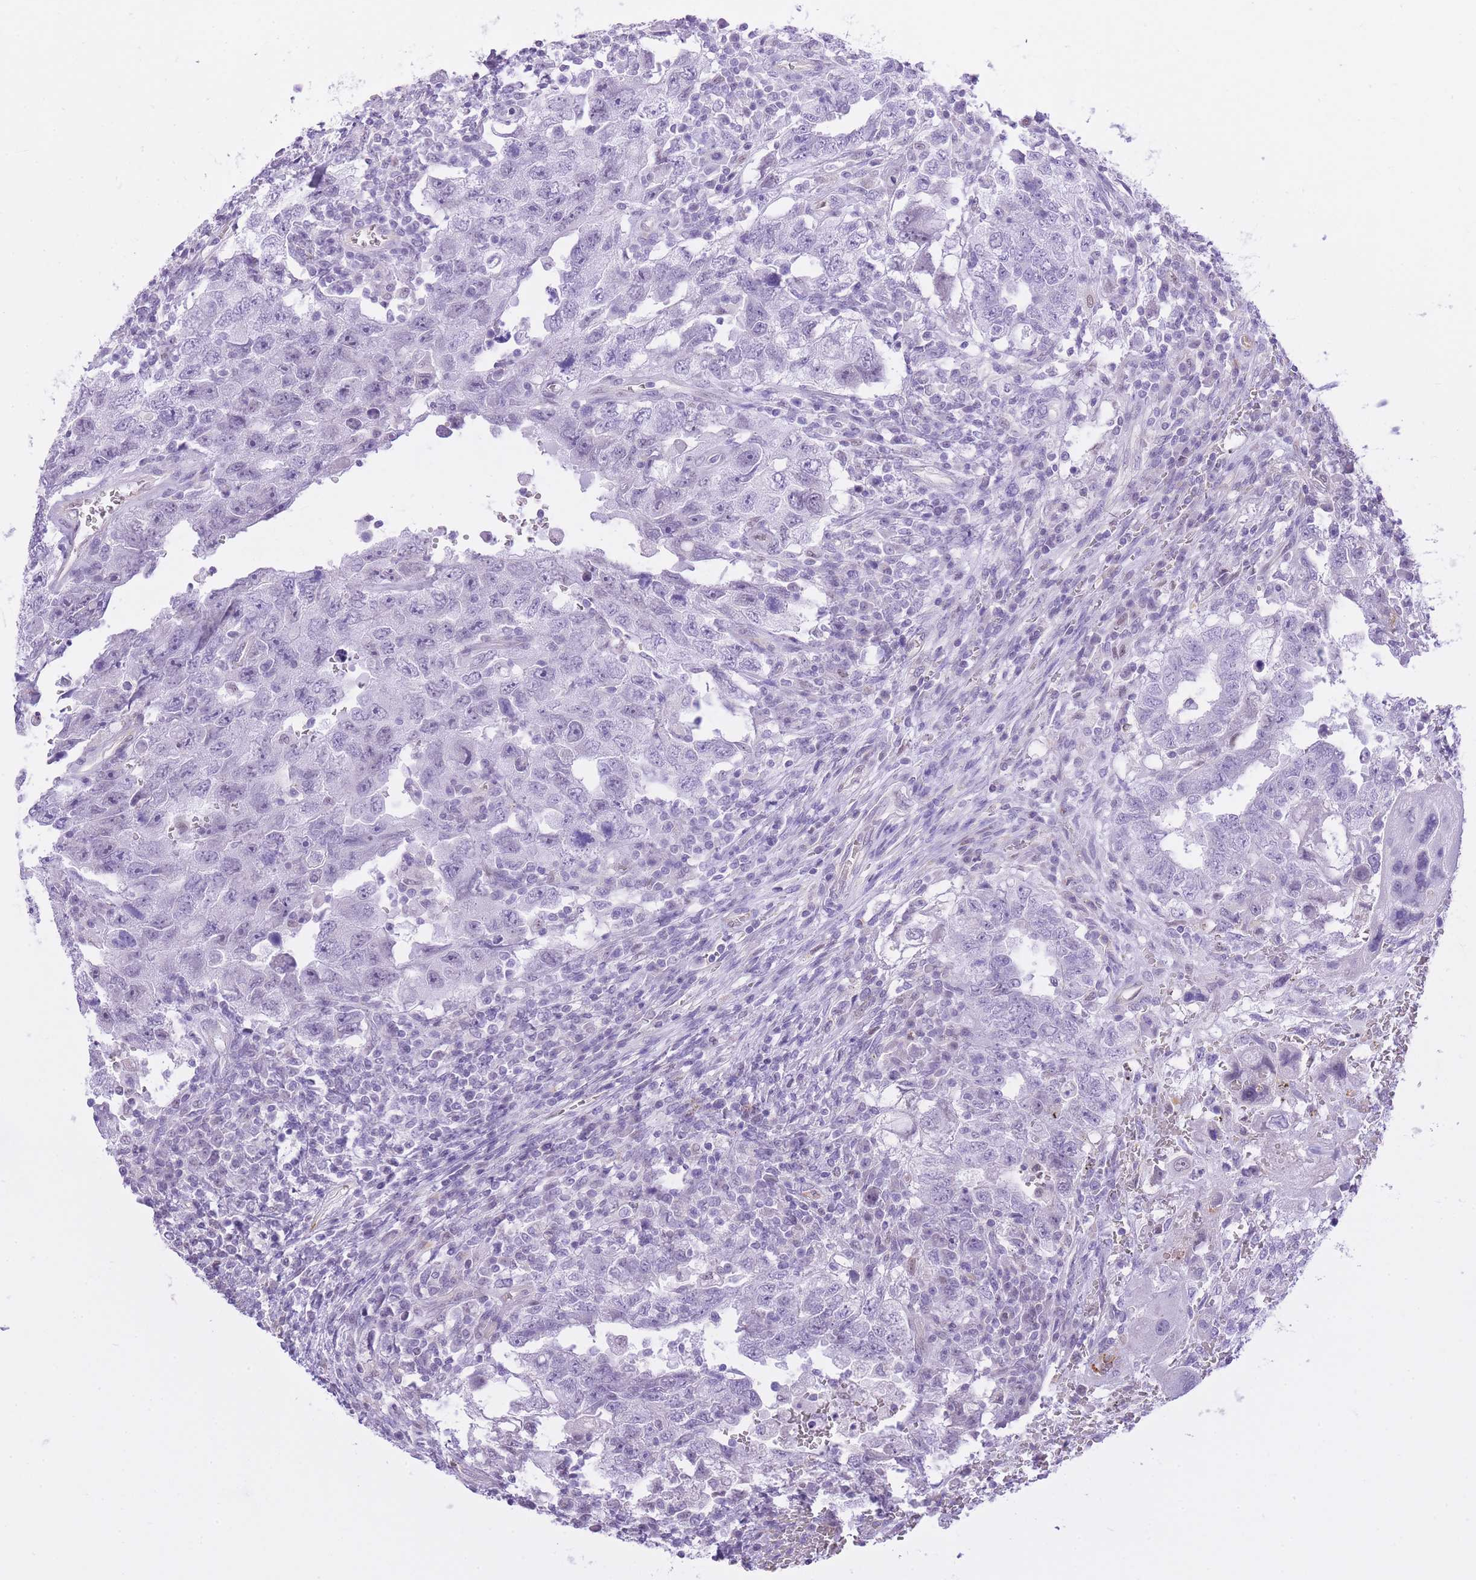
{"staining": {"intensity": "negative", "quantity": "none", "location": "none"}, "tissue": "testis cancer", "cell_type": "Tumor cells", "image_type": "cancer", "snomed": [{"axis": "morphology", "description": "Carcinoma, Embryonal, NOS"}, {"axis": "topography", "description": "Testis"}], "caption": "Tumor cells show no significant staining in testis embryonal carcinoma.", "gene": "MEIOSIN", "patient": {"sex": "male", "age": 26}}